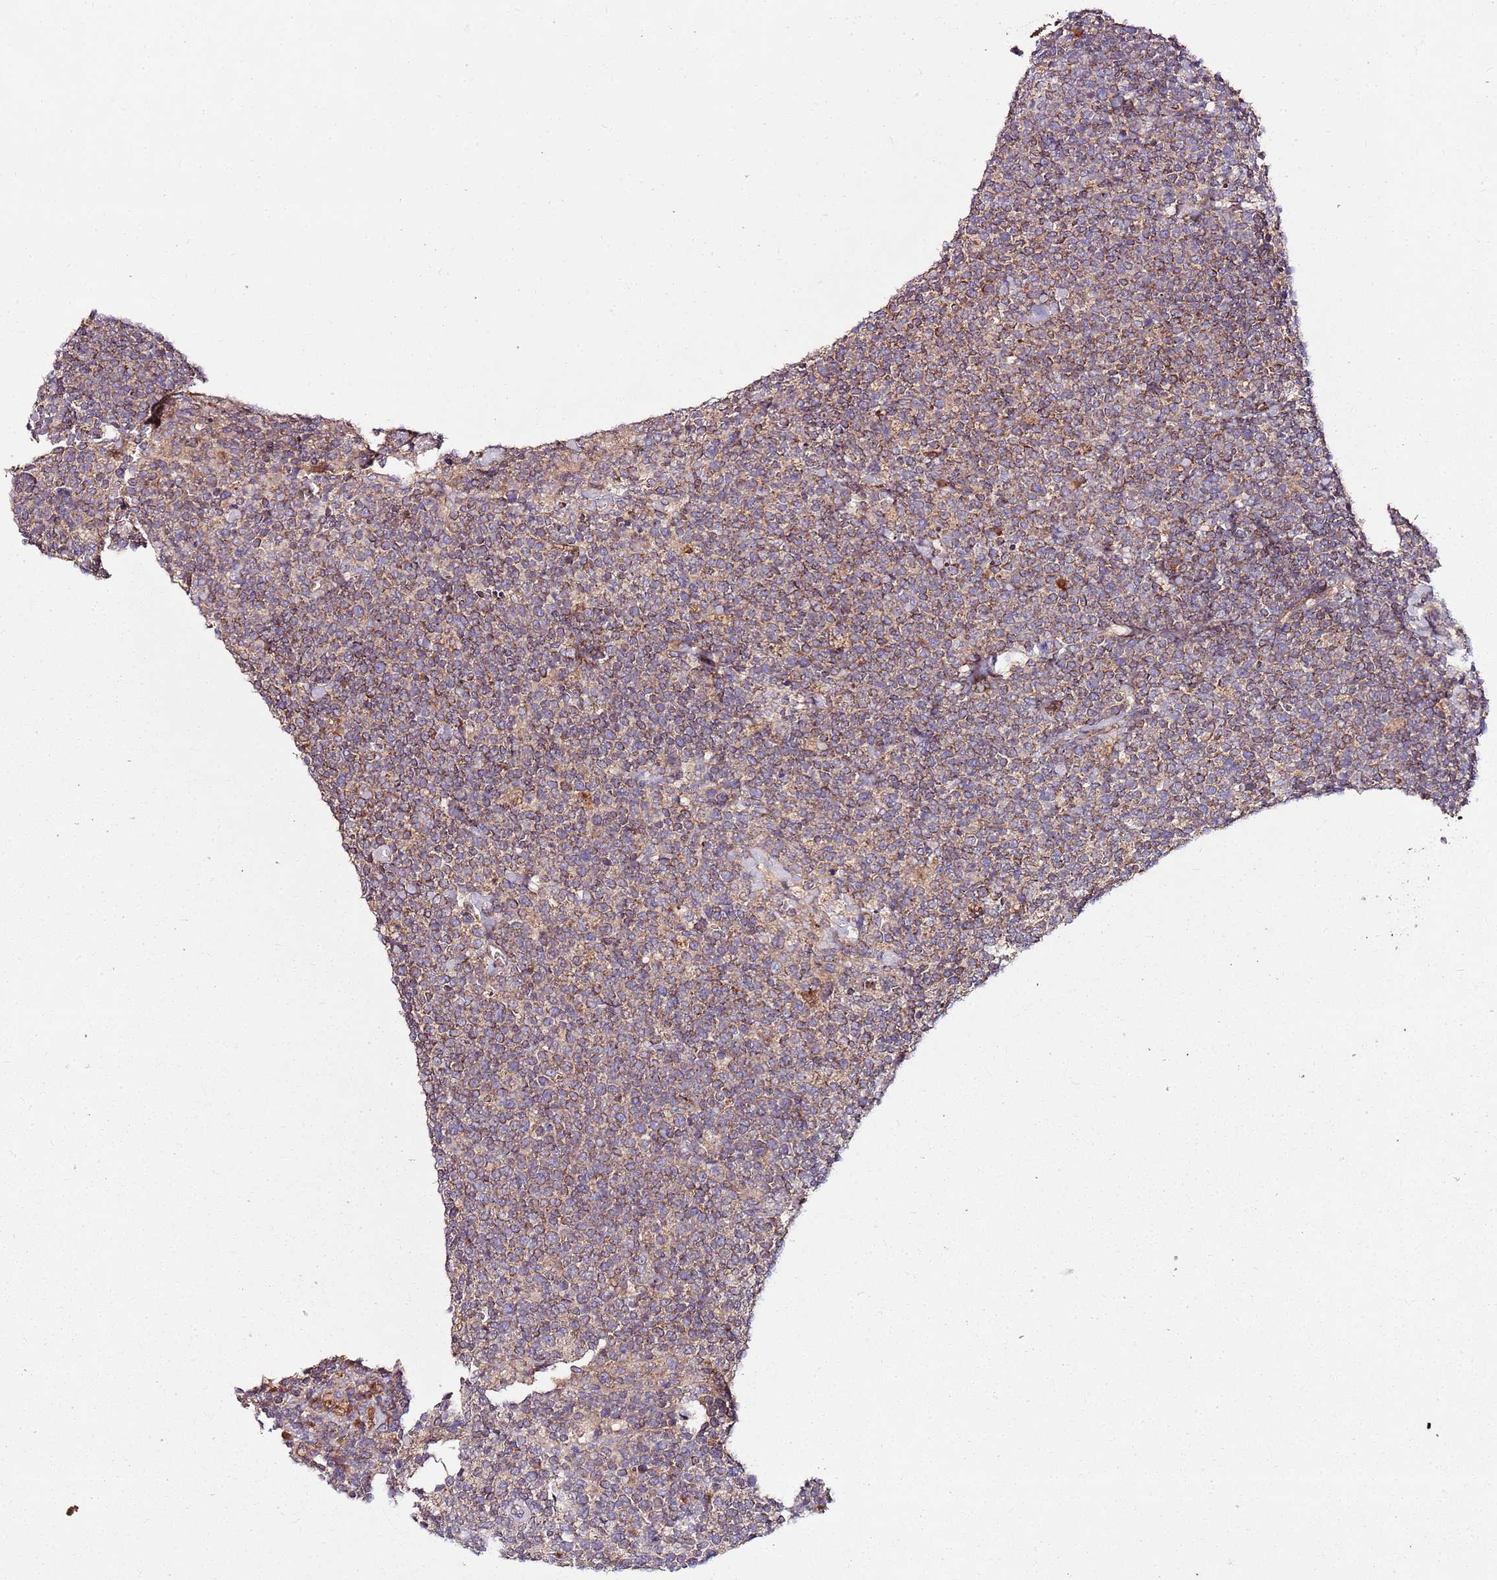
{"staining": {"intensity": "weak", "quantity": ">75%", "location": "cytoplasmic/membranous"}, "tissue": "lymphoma", "cell_type": "Tumor cells", "image_type": "cancer", "snomed": [{"axis": "morphology", "description": "Malignant lymphoma, non-Hodgkin's type, High grade"}, {"axis": "topography", "description": "Lymph node"}], "caption": "Tumor cells exhibit low levels of weak cytoplasmic/membranous staining in approximately >75% of cells in human malignant lymphoma, non-Hodgkin's type (high-grade).", "gene": "KRTAP21-3", "patient": {"sex": "male", "age": 61}}